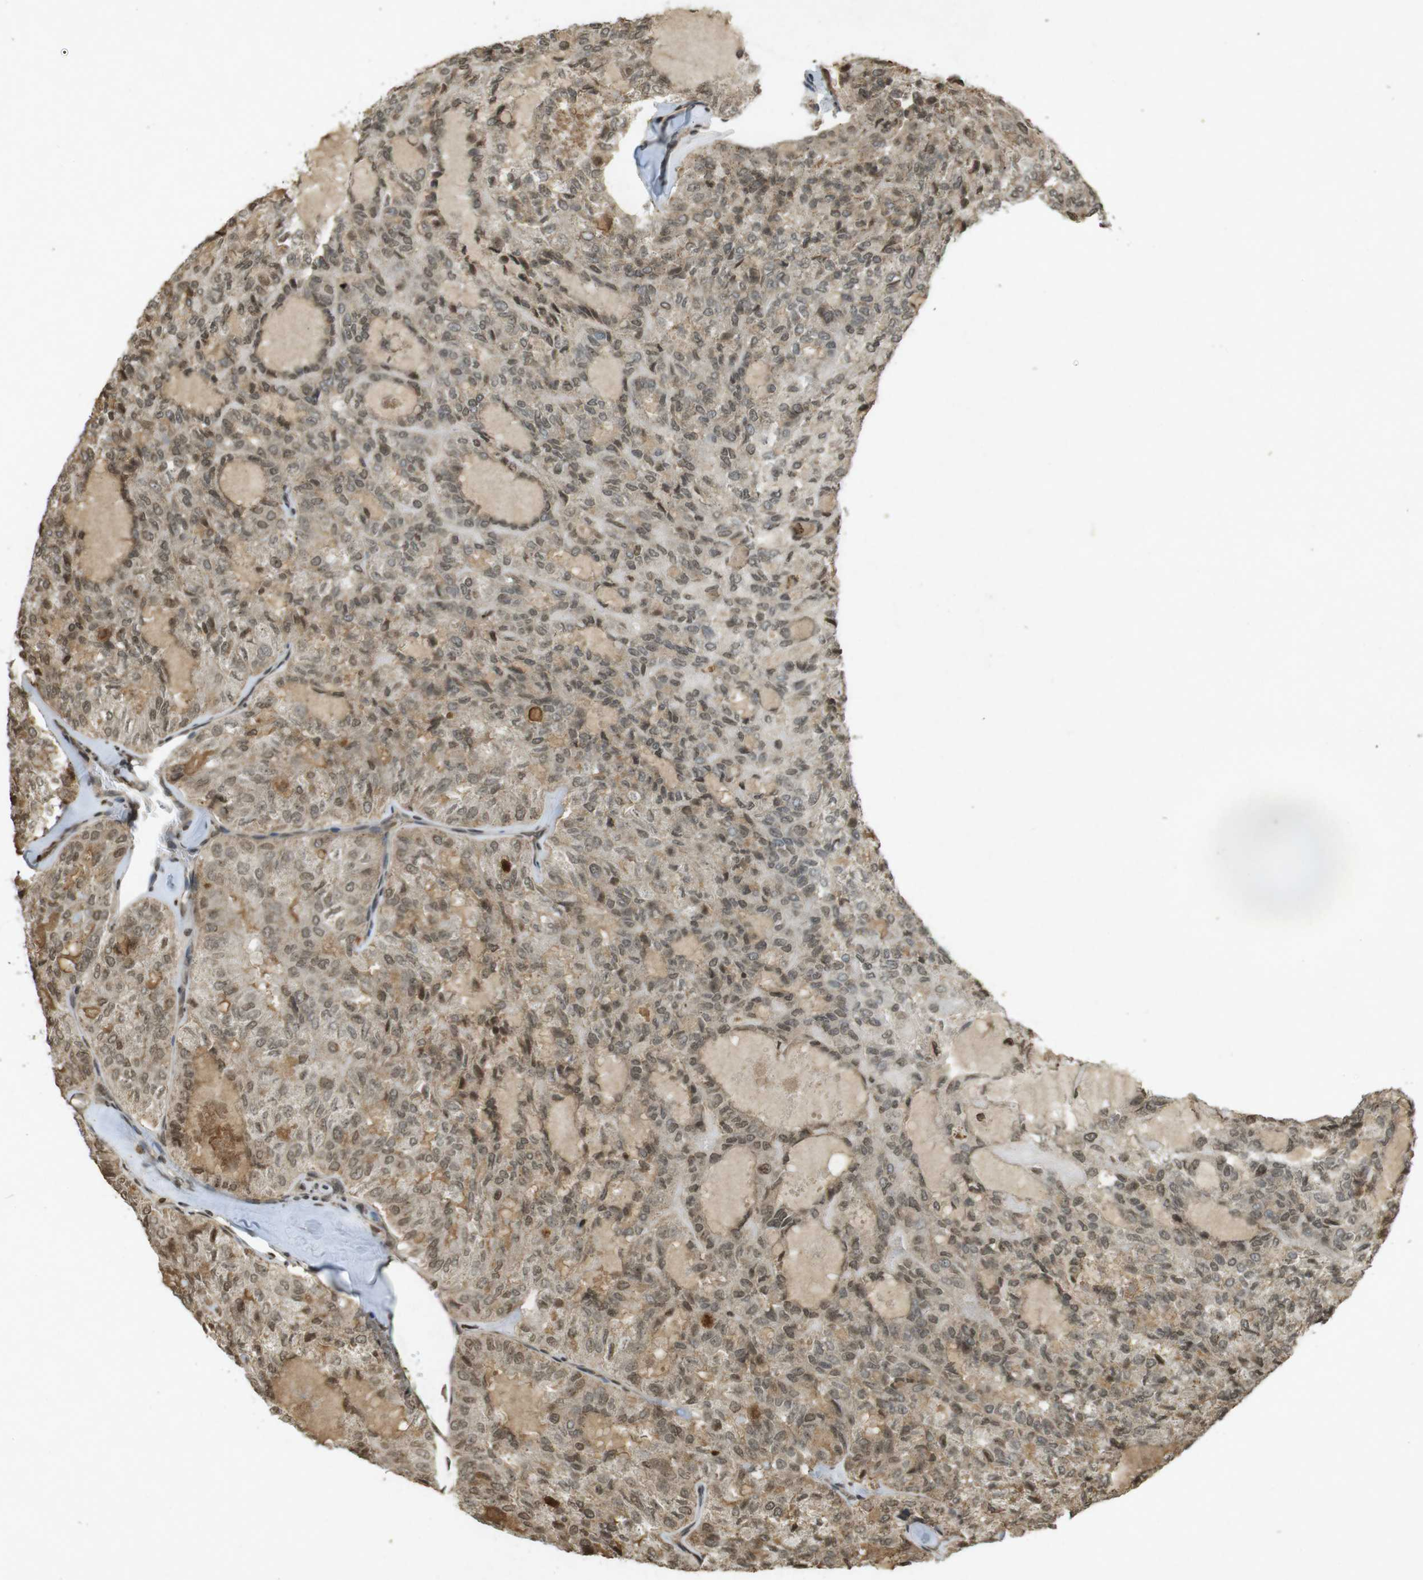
{"staining": {"intensity": "weak", "quantity": ">75%", "location": "cytoplasmic/membranous,nuclear"}, "tissue": "thyroid cancer", "cell_type": "Tumor cells", "image_type": "cancer", "snomed": [{"axis": "morphology", "description": "Follicular adenoma carcinoma, NOS"}, {"axis": "topography", "description": "Thyroid gland"}], "caption": "A photomicrograph showing weak cytoplasmic/membranous and nuclear expression in about >75% of tumor cells in thyroid cancer (follicular adenoma carcinoma), as visualized by brown immunohistochemical staining.", "gene": "ORC4", "patient": {"sex": "male", "age": 75}}